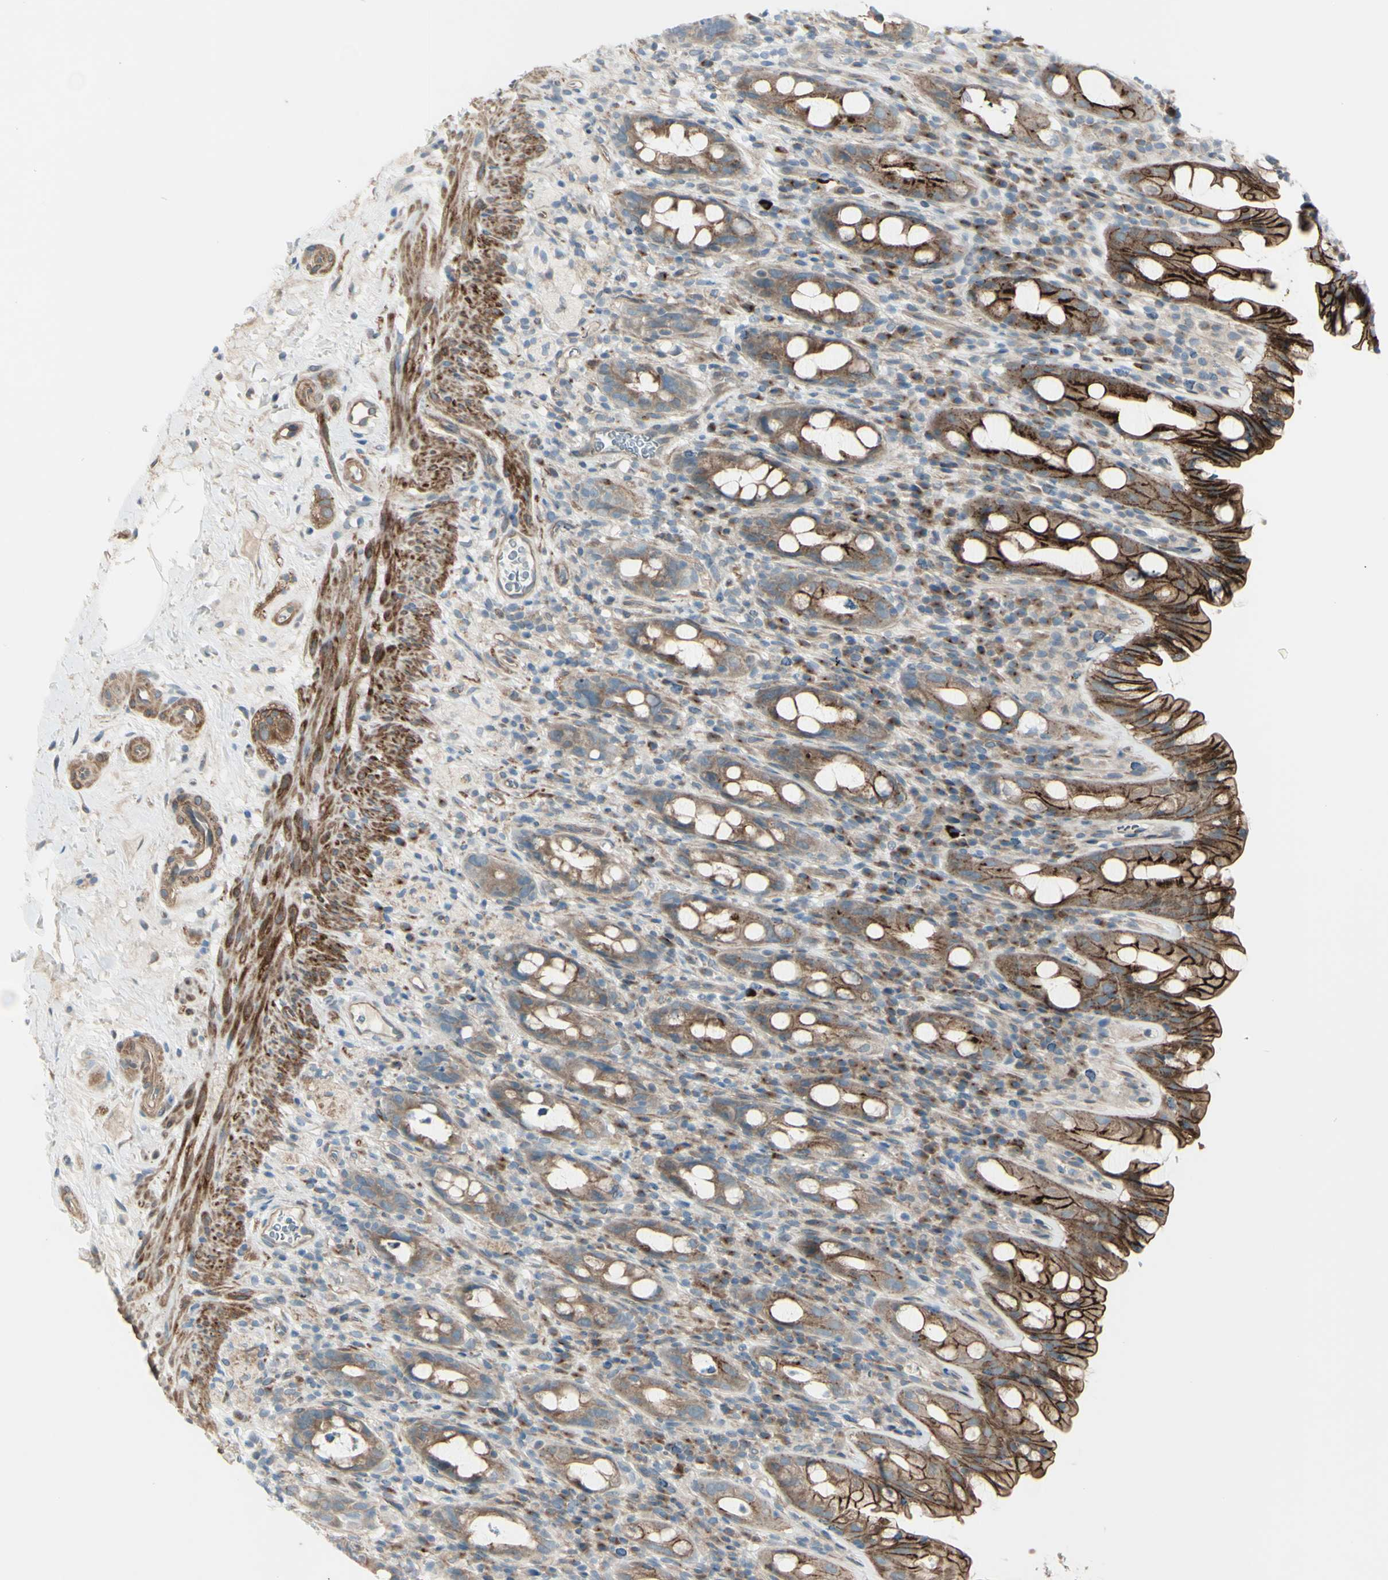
{"staining": {"intensity": "strong", "quantity": ">75%", "location": "cytoplasmic/membranous"}, "tissue": "rectum", "cell_type": "Glandular cells", "image_type": "normal", "snomed": [{"axis": "morphology", "description": "Normal tissue, NOS"}, {"axis": "topography", "description": "Rectum"}], "caption": "Benign rectum was stained to show a protein in brown. There is high levels of strong cytoplasmic/membranous staining in about >75% of glandular cells.", "gene": "LRRK1", "patient": {"sex": "male", "age": 44}}